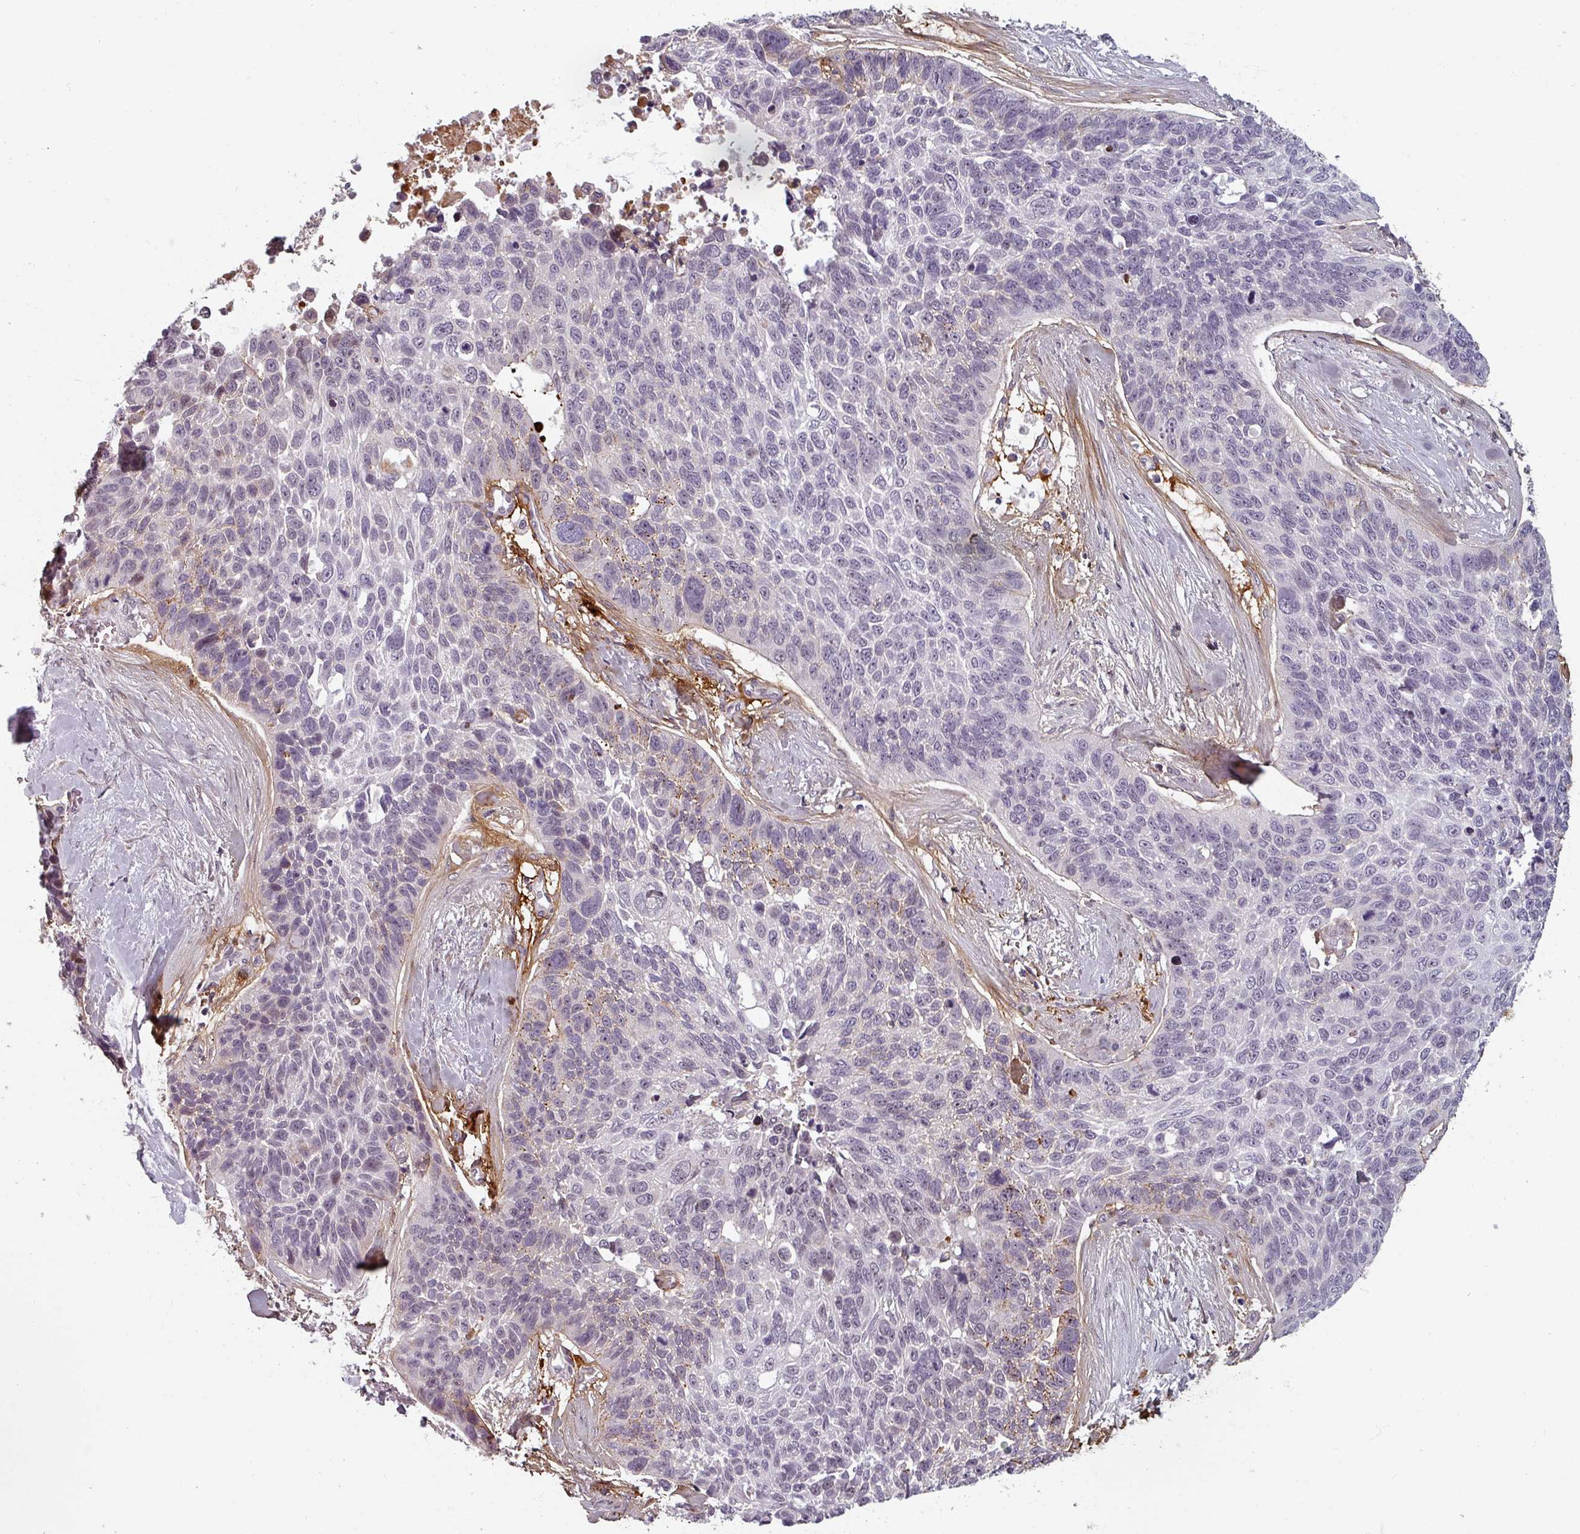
{"staining": {"intensity": "negative", "quantity": "none", "location": "none"}, "tissue": "lung cancer", "cell_type": "Tumor cells", "image_type": "cancer", "snomed": [{"axis": "morphology", "description": "Squamous cell carcinoma, NOS"}, {"axis": "topography", "description": "Lung"}], "caption": "IHC histopathology image of human lung cancer (squamous cell carcinoma) stained for a protein (brown), which reveals no positivity in tumor cells.", "gene": "CYB5RL", "patient": {"sex": "male", "age": 62}}